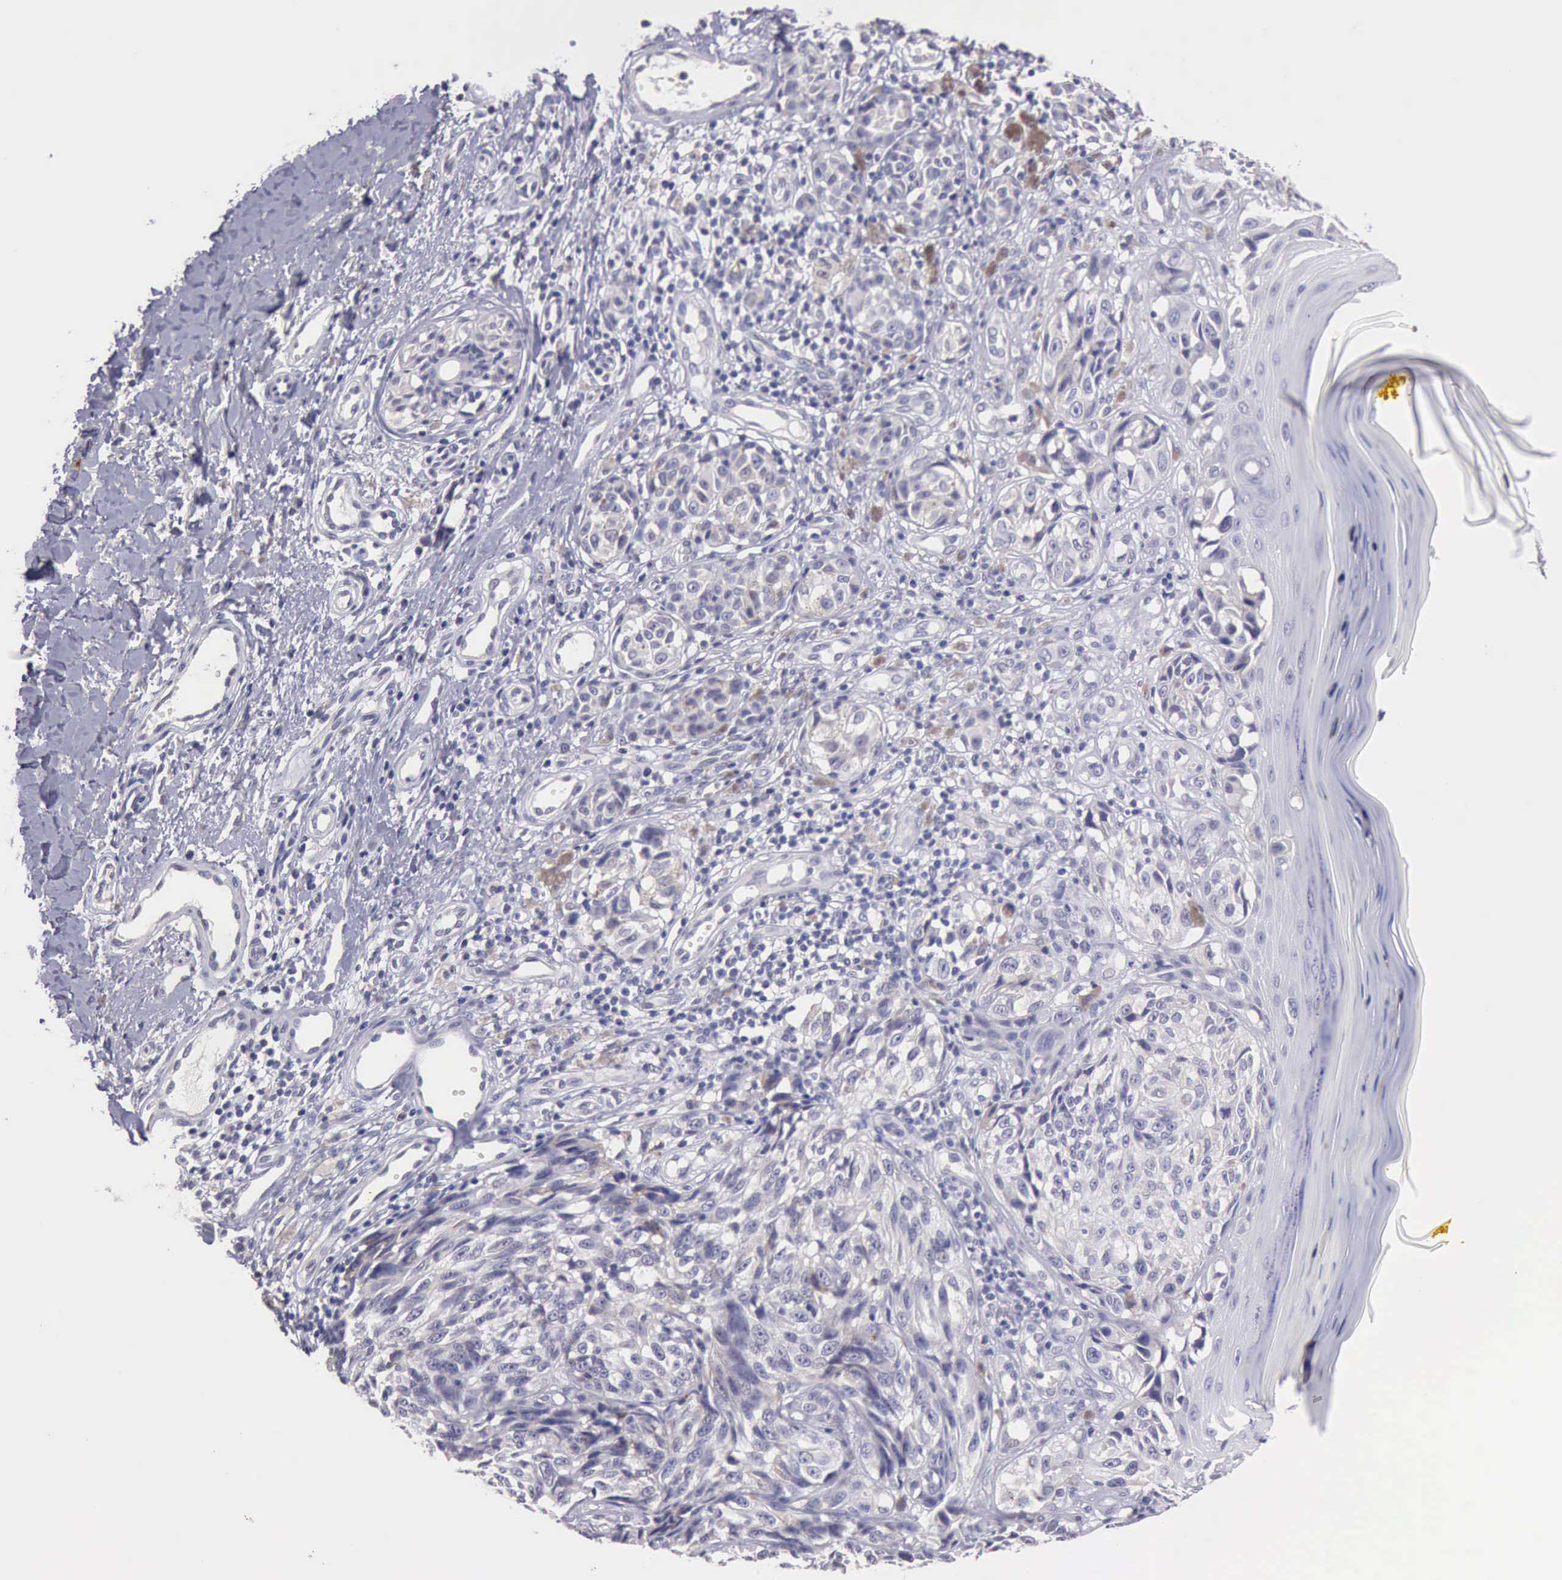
{"staining": {"intensity": "negative", "quantity": "none", "location": "none"}, "tissue": "melanoma", "cell_type": "Tumor cells", "image_type": "cancer", "snomed": [{"axis": "morphology", "description": "Malignant melanoma, NOS"}, {"axis": "topography", "description": "Skin"}], "caption": "There is no significant staining in tumor cells of malignant melanoma.", "gene": "KCND1", "patient": {"sex": "male", "age": 67}}